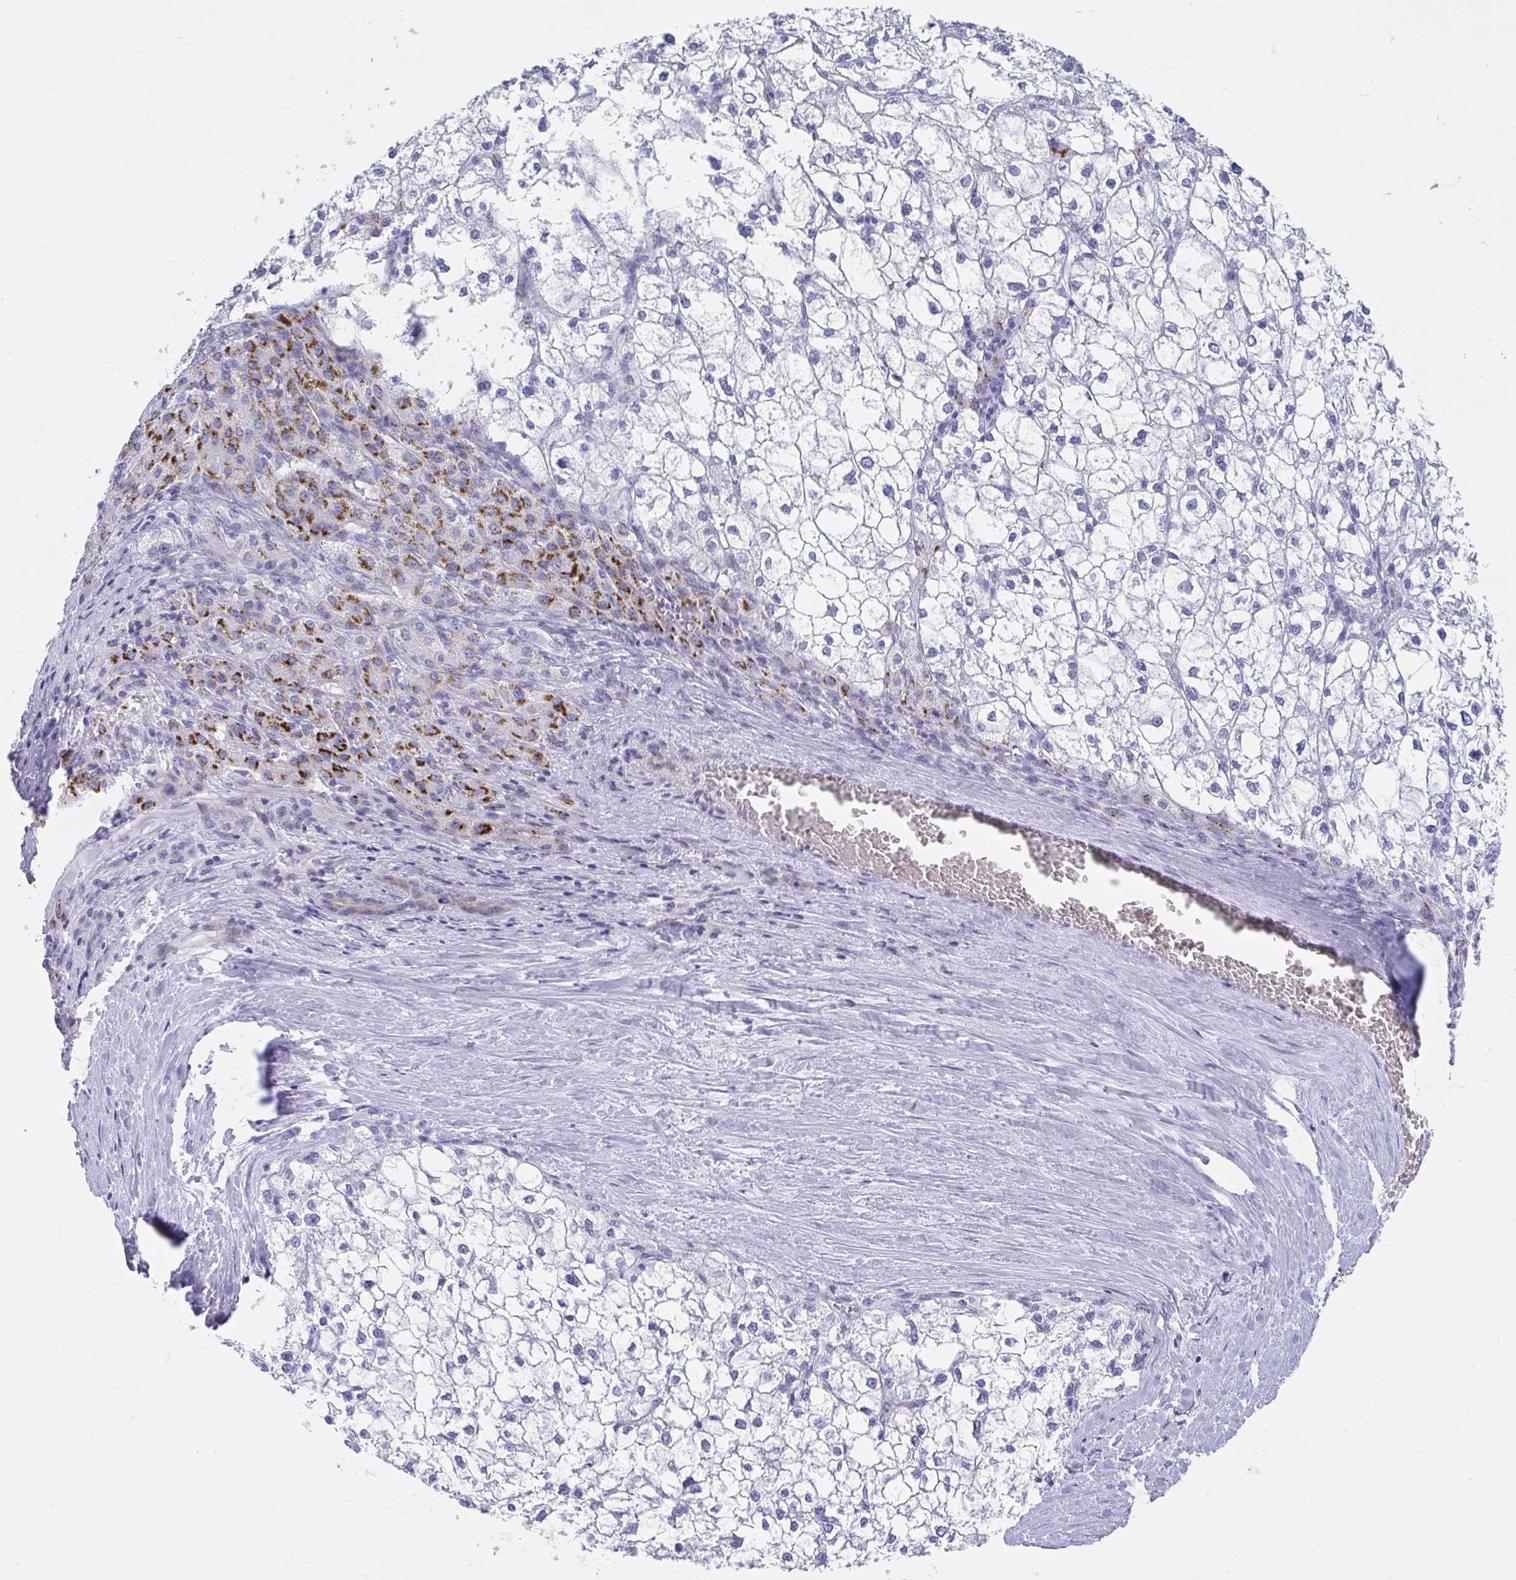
{"staining": {"intensity": "negative", "quantity": "none", "location": "none"}, "tissue": "liver cancer", "cell_type": "Tumor cells", "image_type": "cancer", "snomed": [{"axis": "morphology", "description": "Carcinoma, Hepatocellular, NOS"}, {"axis": "topography", "description": "Liver"}], "caption": "Liver hepatocellular carcinoma was stained to show a protein in brown. There is no significant staining in tumor cells. (Stains: DAB immunohistochemistry with hematoxylin counter stain, Microscopy: brightfield microscopy at high magnification).", "gene": "TTC30B", "patient": {"sex": "female", "age": 43}}